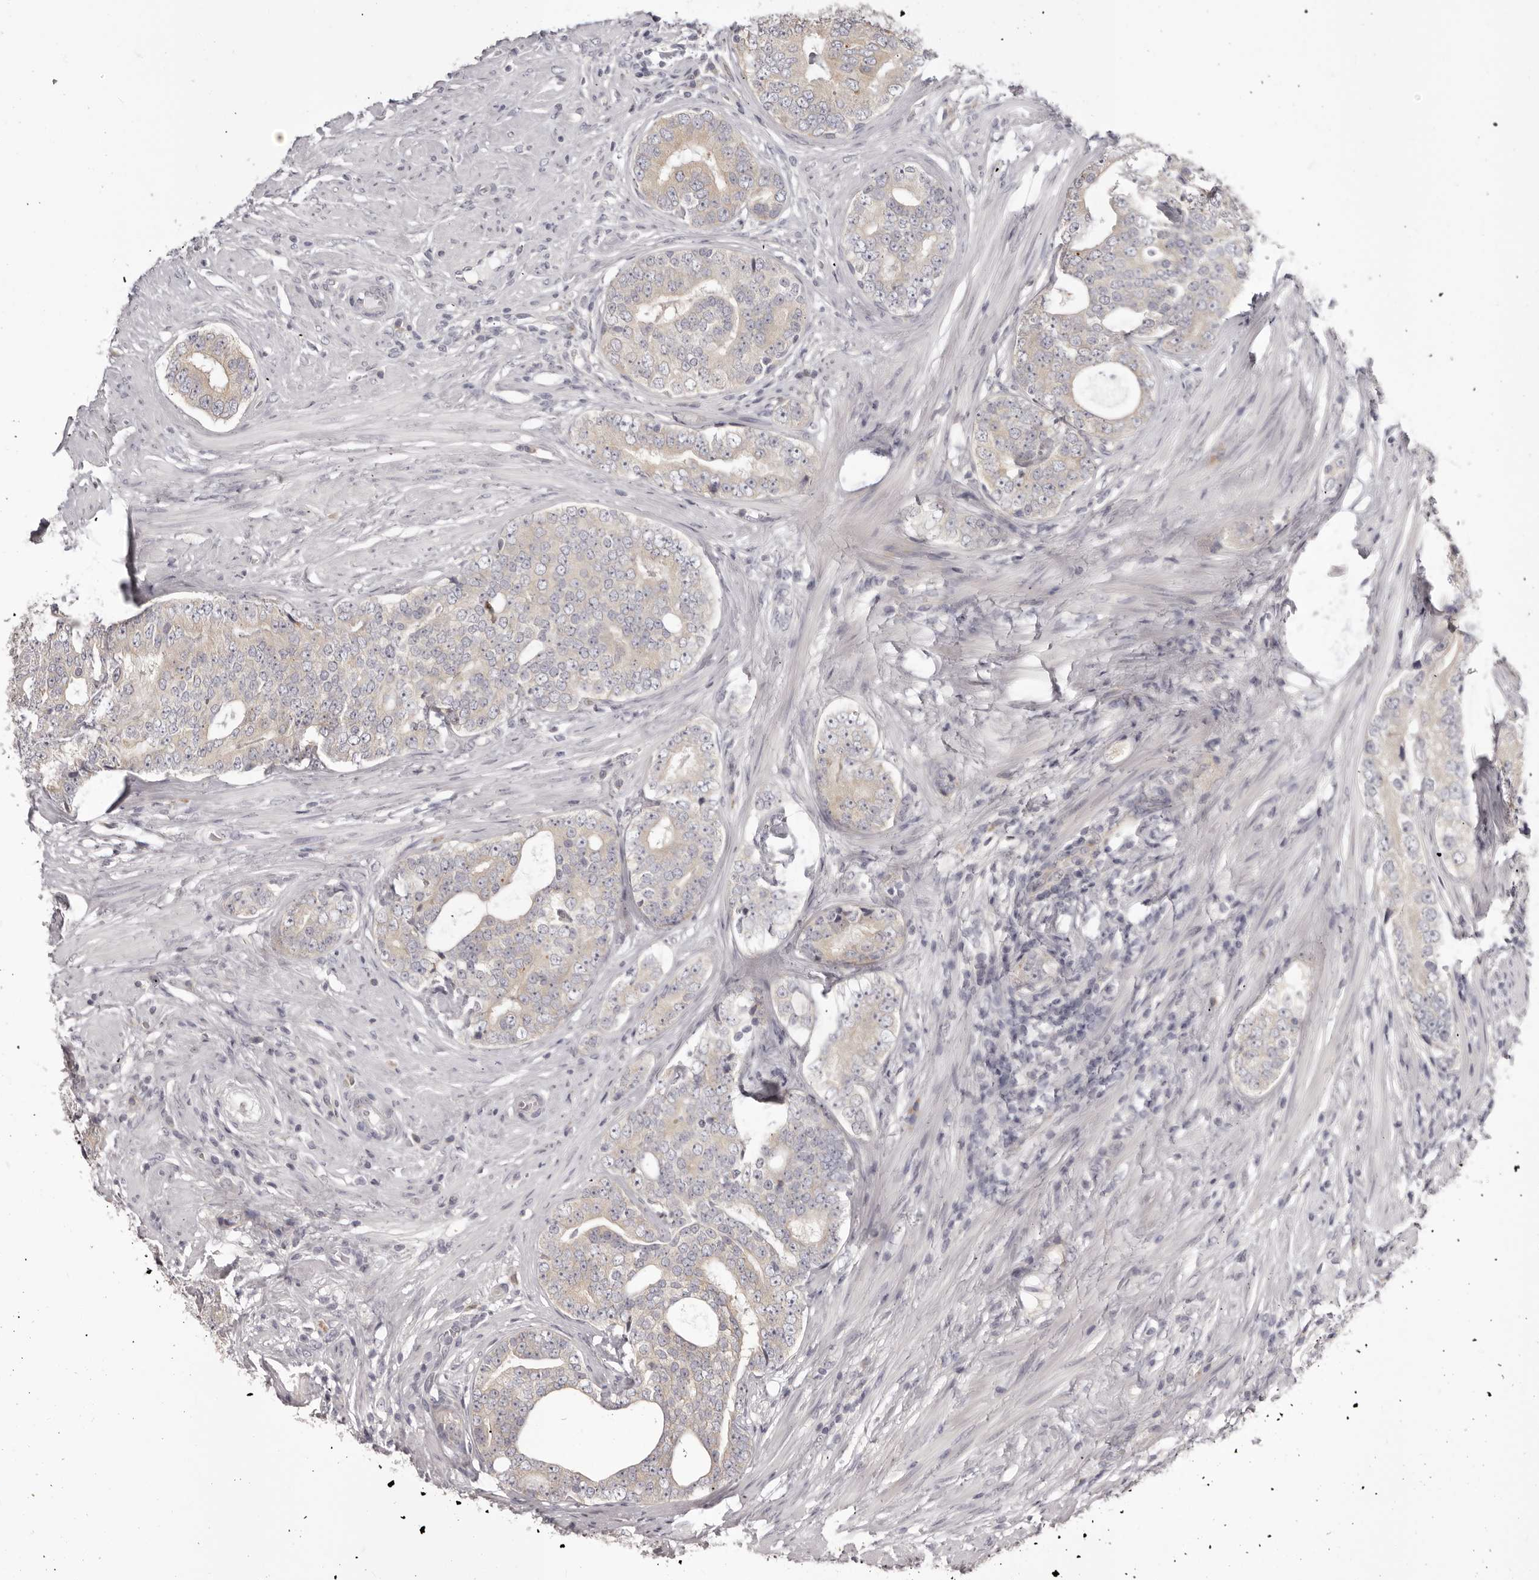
{"staining": {"intensity": "negative", "quantity": "none", "location": "none"}, "tissue": "prostate cancer", "cell_type": "Tumor cells", "image_type": "cancer", "snomed": [{"axis": "morphology", "description": "Adenocarcinoma, High grade"}, {"axis": "topography", "description": "Prostate"}], "caption": "Immunohistochemistry (IHC) image of neoplastic tissue: adenocarcinoma (high-grade) (prostate) stained with DAB (3,3'-diaminobenzidine) displays no significant protein positivity in tumor cells.", "gene": "OTUD3", "patient": {"sex": "male", "age": 56}}